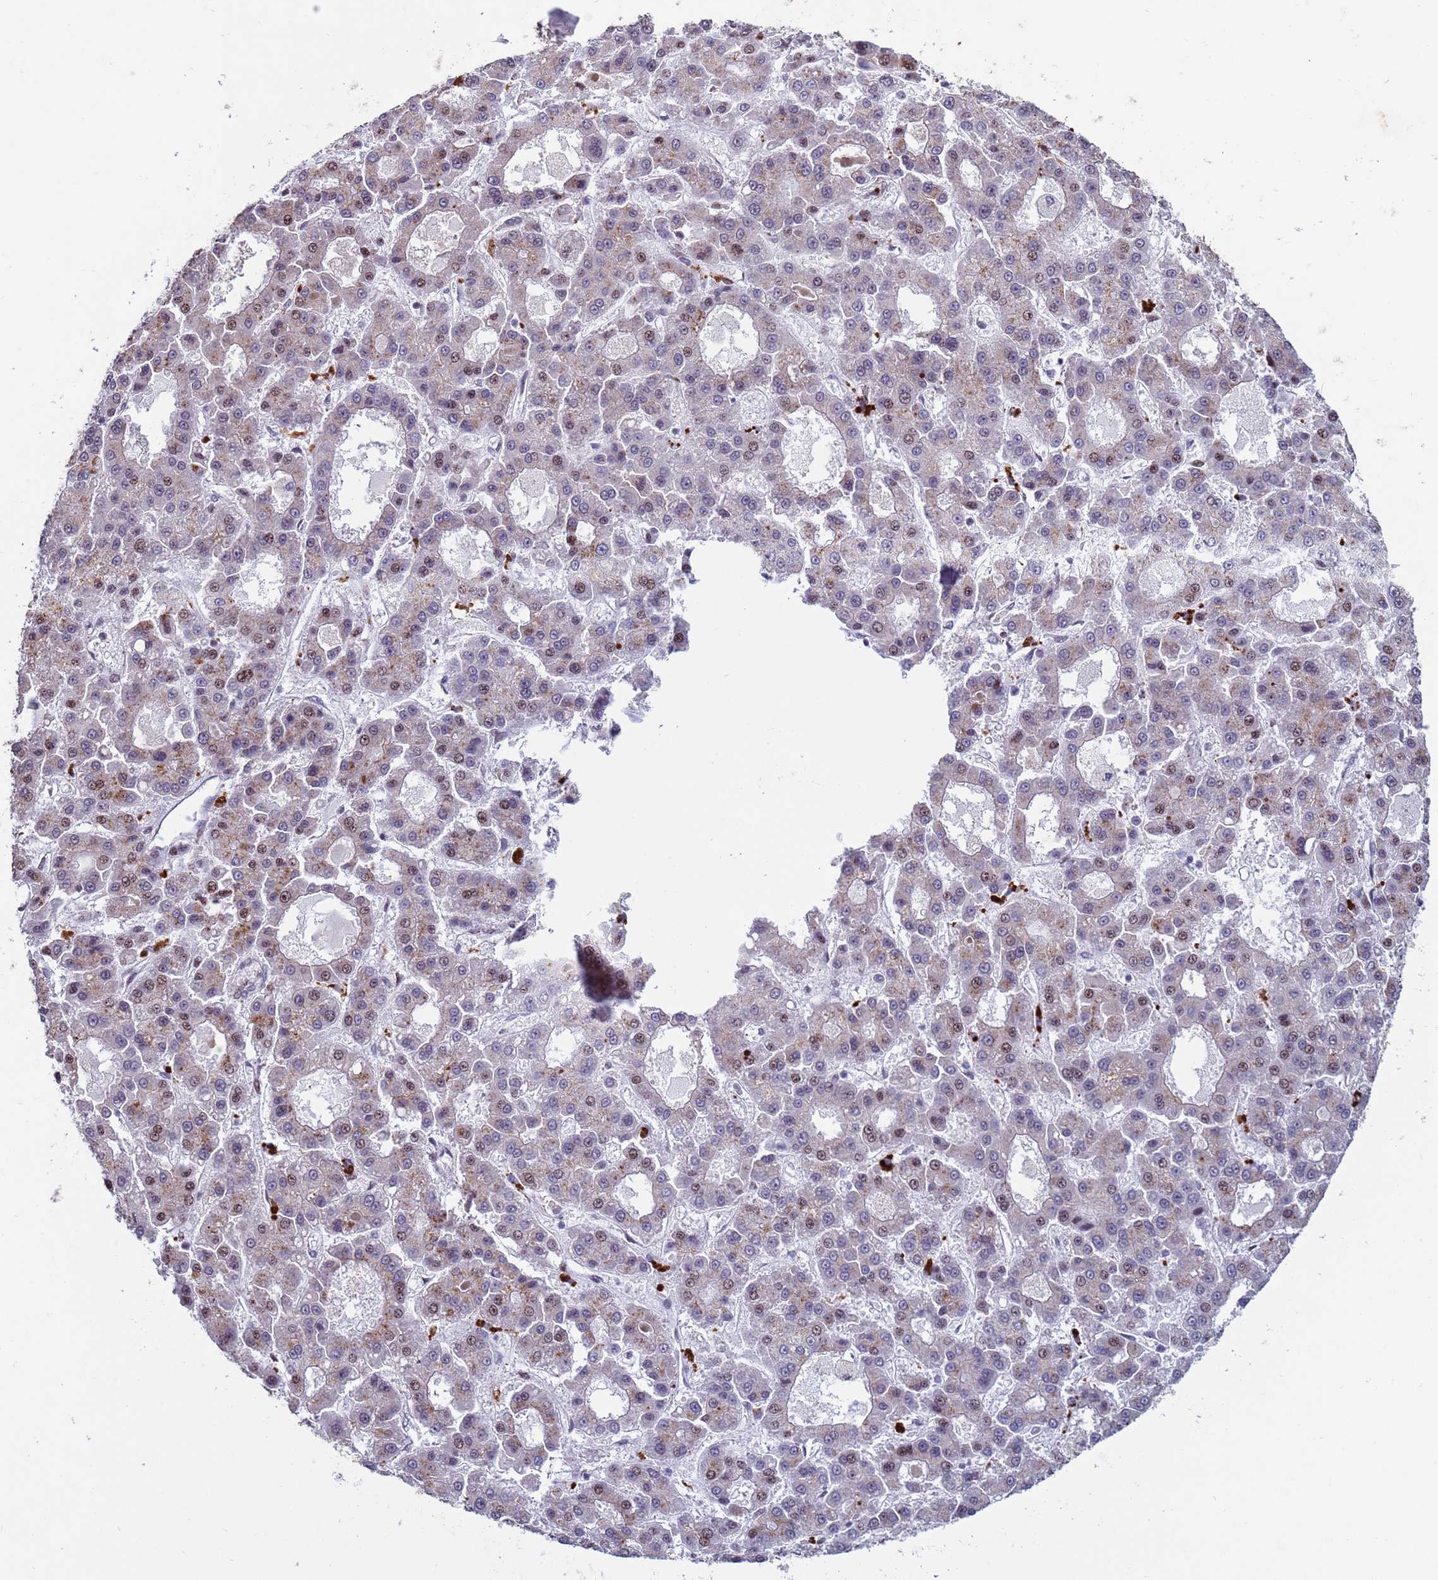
{"staining": {"intensity": "moderate", "quantity": "<25%", "location": "nuclear"}, "tissue": "liver cancer", "cell_type": "Tumor cells", "image_type": "cancer", "snomed": [{"axis": "morphology", "description": "Carcinoma, Hepatocellular, NOS"}, {"axis": "topography", "description": "Liver"}], "caption": "IHC of hepatocellular carcinoma (liver) exhibits low levels of moderate nuclear expression in about <25% of tumor cells.", "gene": "HGH1", "patient": {"sex": "male", "age": 70}}